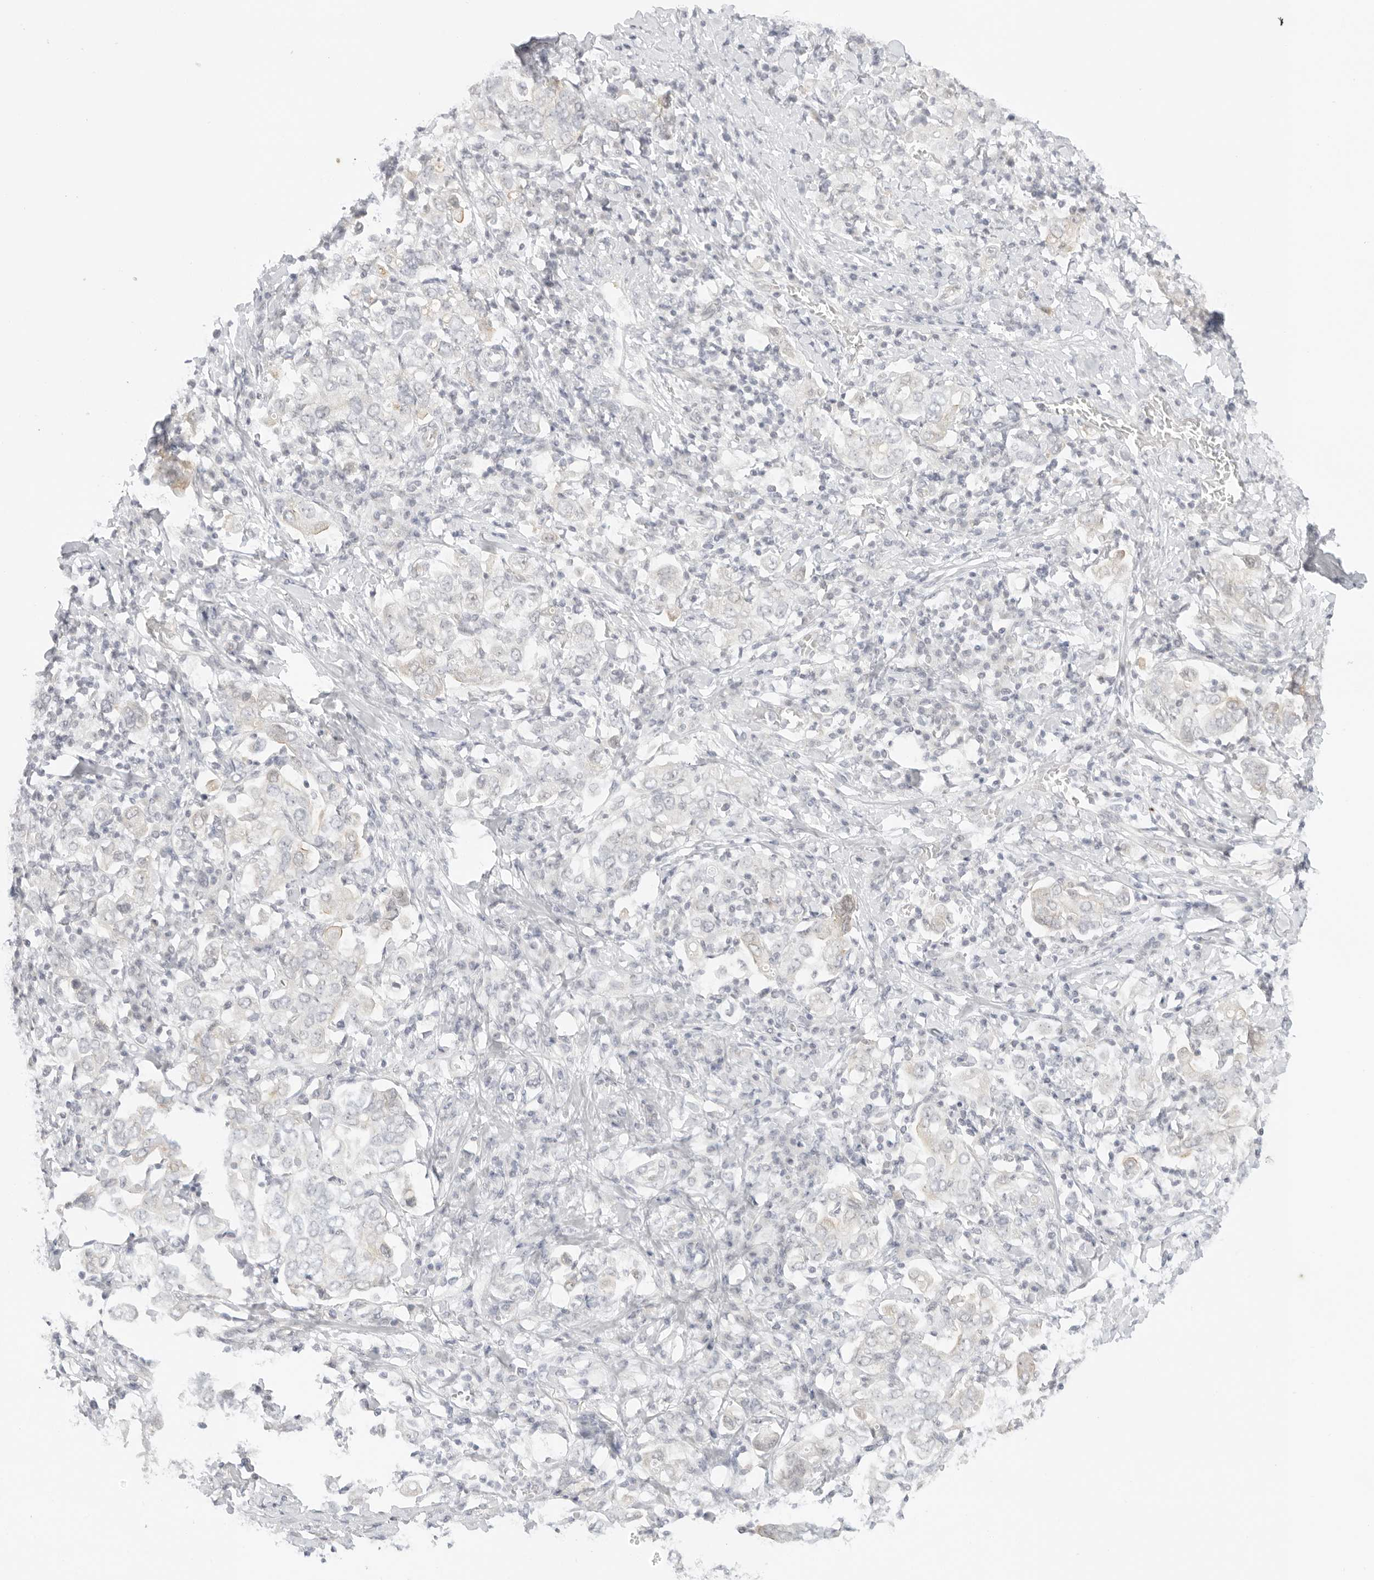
{"staining": {"intensity": "negative", "quantity": "none", "location": "none"}, "tissue": "stomach cancer", "cell_type": "Tumor cells", "image_type": "cancer", "snomed": [{"axis": "morphology", "description": "Adenocarcinoma, NOS"}, {"axis": "topography", "description": "Stomach, upper"}], "caption": "Immunohistochemistry (IHC) image of neoplastic tissue: human stomach cancer stained with DAB exhibits no significant protein staining in tumor cells.", "gene": "MED18", "patient": {"sex": "male", "age": 62}}